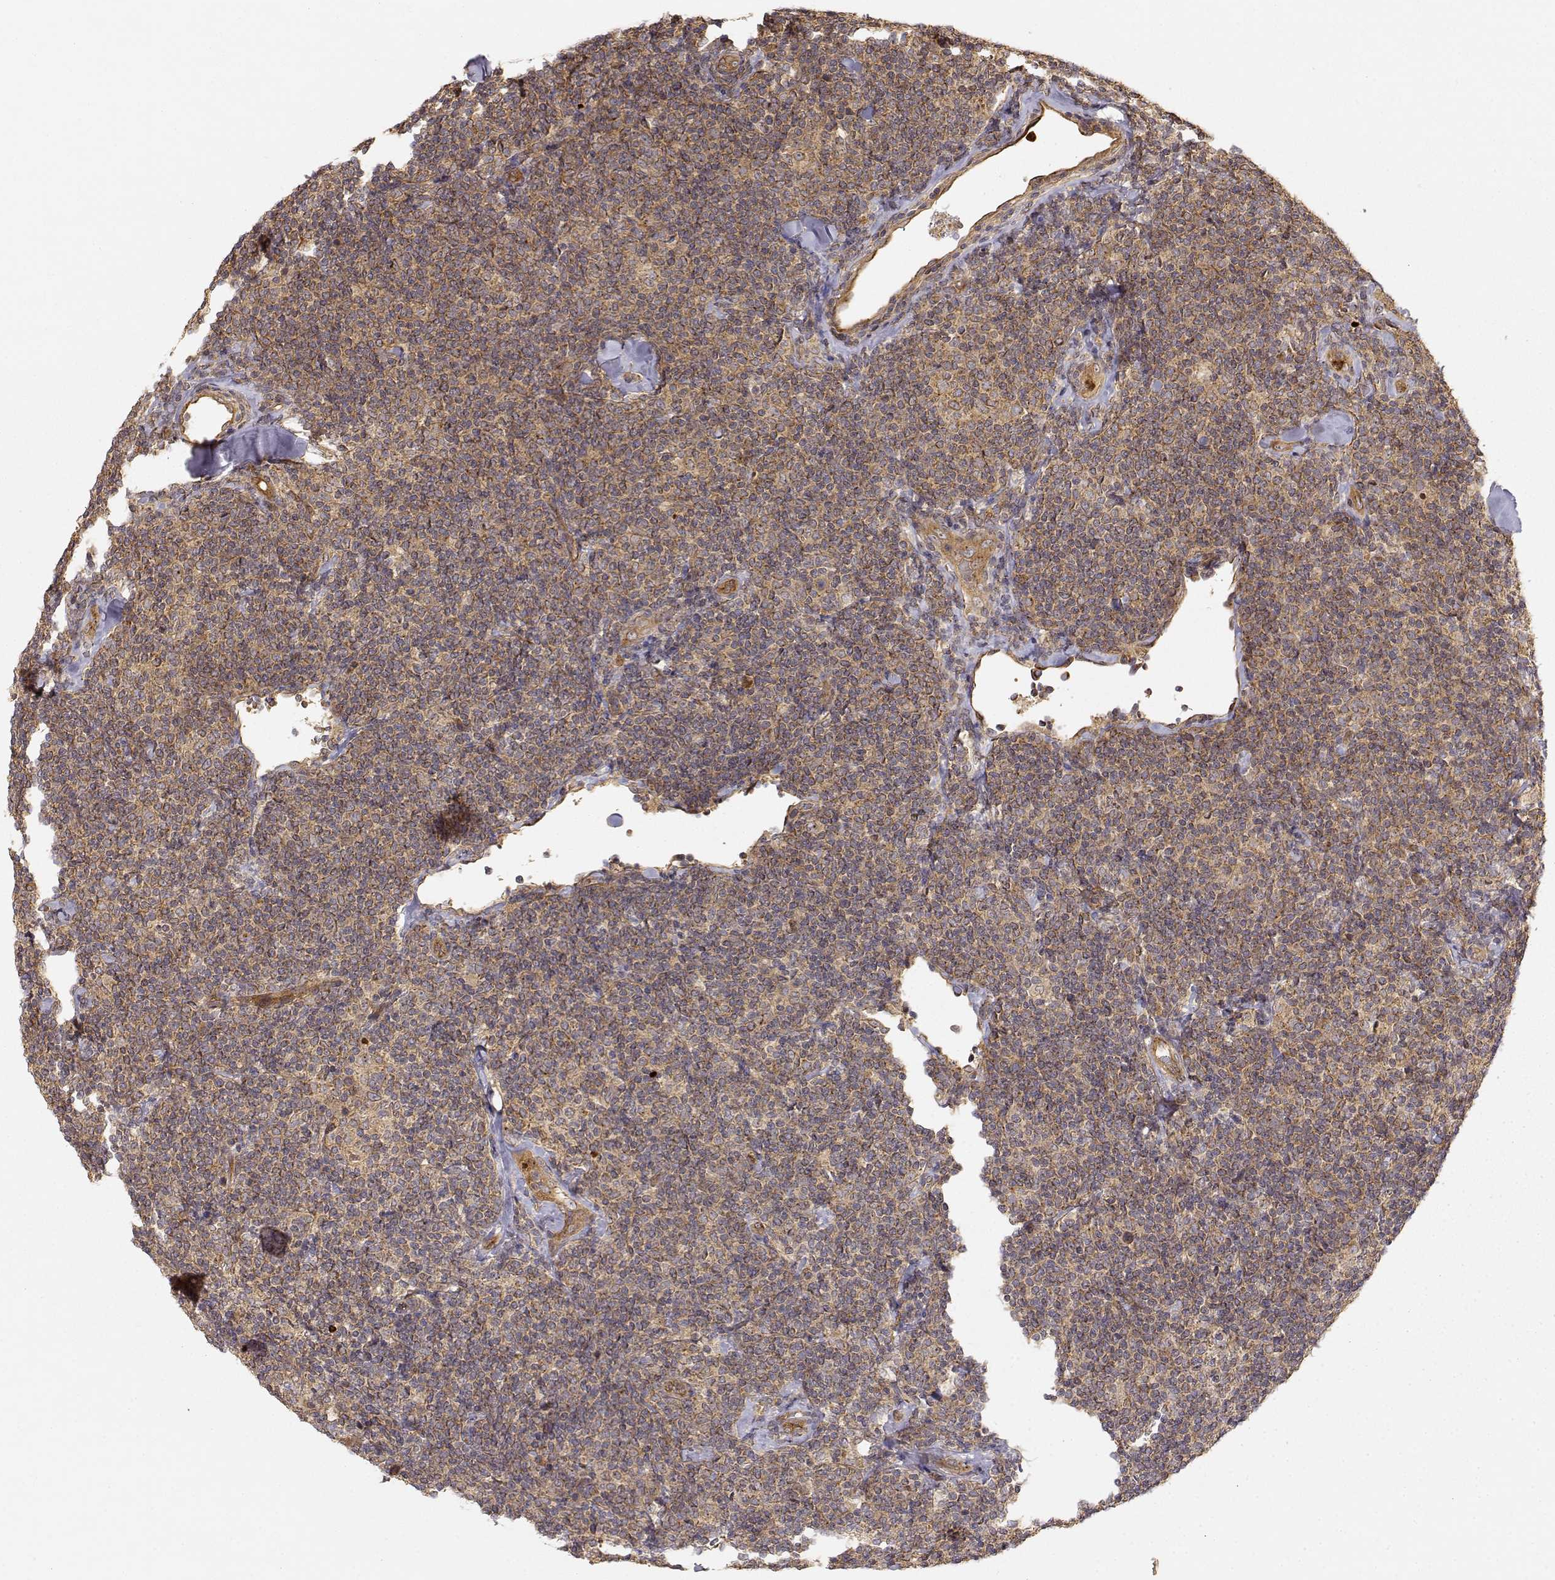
{"staining": {"intensity": "moderate", "quantity": ">75%", "location": "cytoplasmic/membranous"}, "tissue": "lymphoma", "cell_type": "Tumor cells", "image_type": "cancer", "snomed": [{"axis": "morphology", "description": "Malignant lymphoma, non-Hodgkin's type, Low grade"}, {"axis": "topography", "description": "Lymph node"}], "caption": "A brown stain labels moderate cytoplasmic/membranous expression of a protein in human low-grade malignant lymphoma, non-Hodgkin's type tumor cells. (DAB (3,3'-diaminobenzidine) = brown stain, brightfield microscopy at high magnification).", "gene": "CDK5RAP2", "patient": {"sex": "female", "age": 56}}